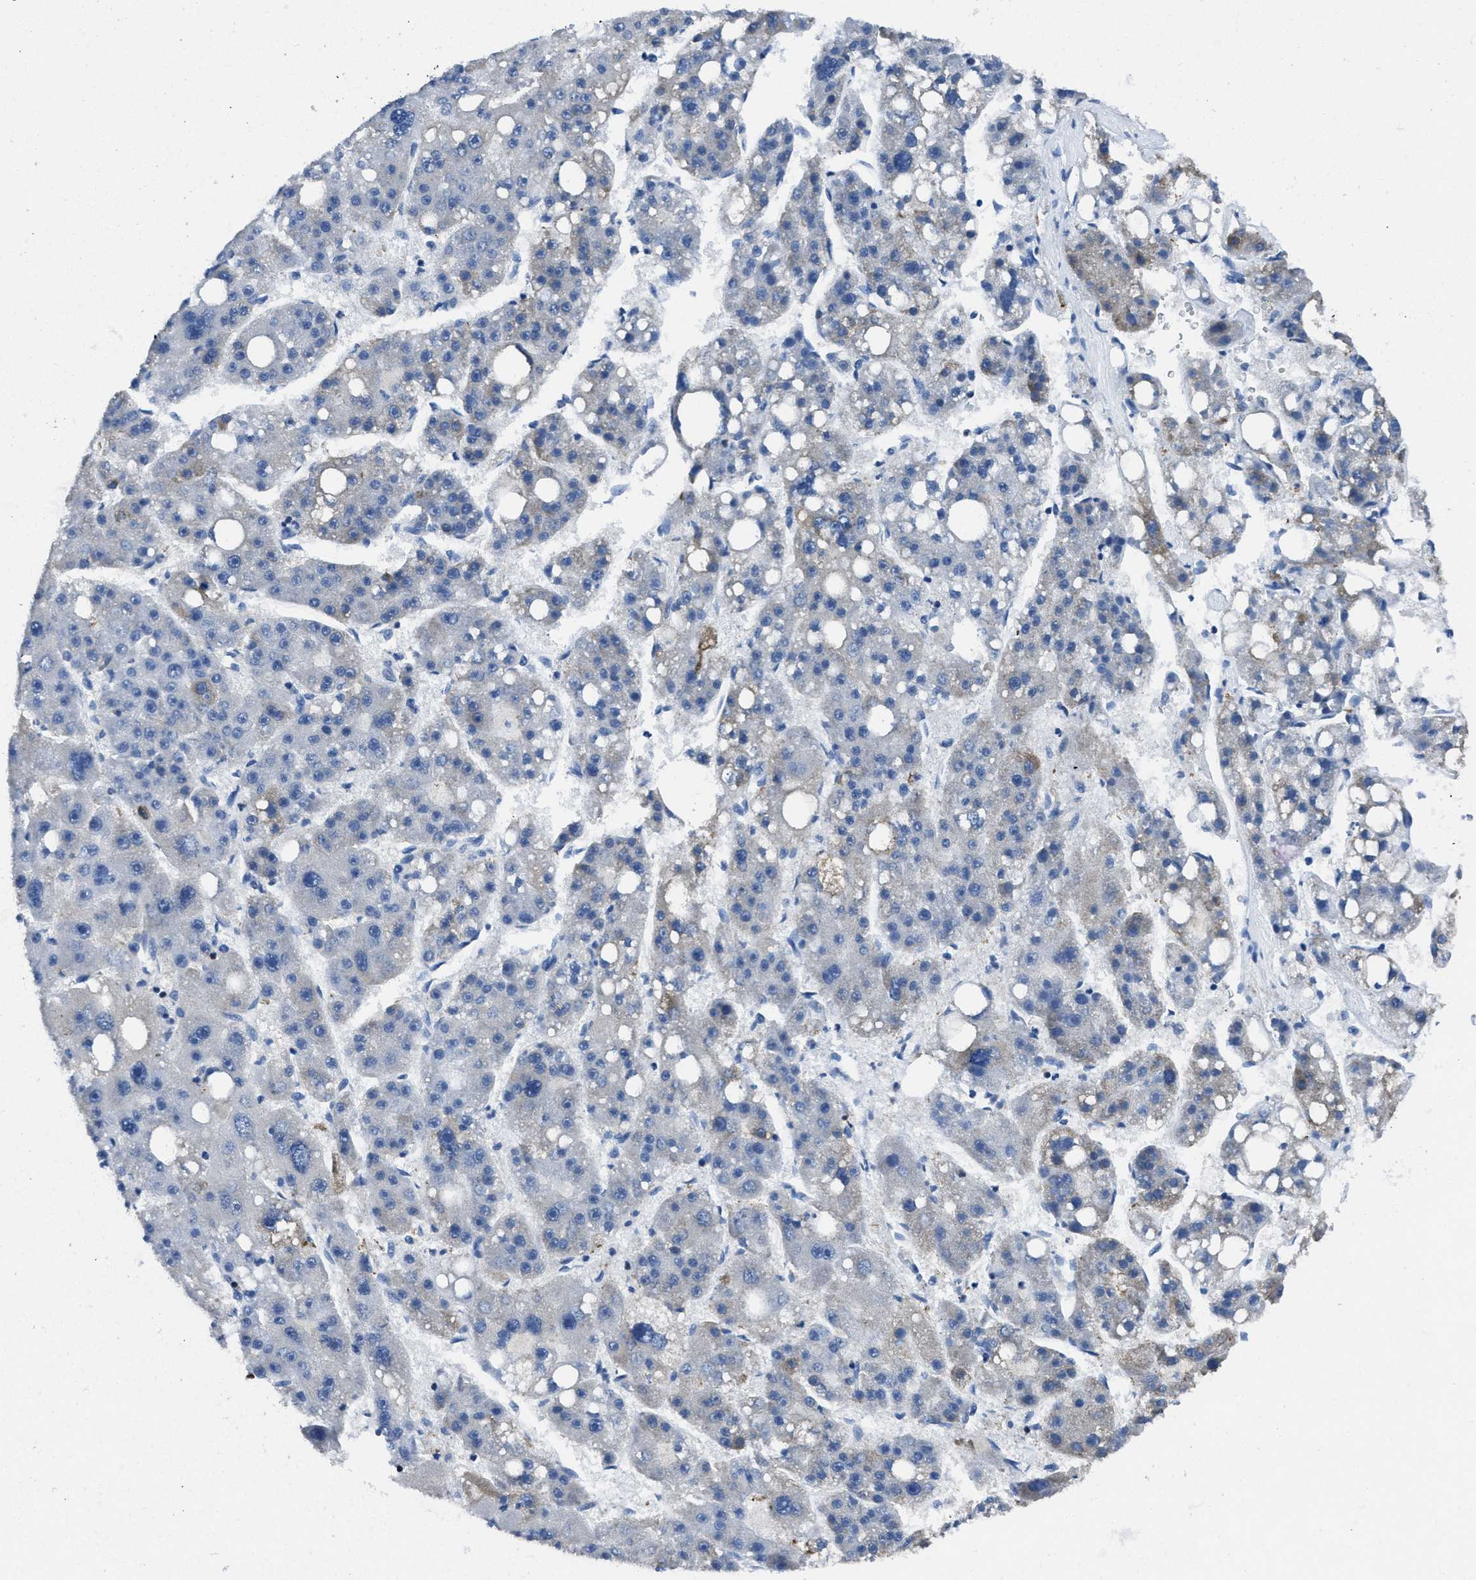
{"staining": {"intensity": "negative", "quantity": "none", "location": "none"}, "tissue": "liver cancer", "cell_type": "Tumor cells", "image_type": "cancer", "snomed": [{"axis": "morphology", "description": "Carcinoma, Hepatocellular, NOS"}, {"axis": "topography", "description": "Liver"}], "caption": "Immunohistochemistry of human liver cancer exhibits no staining in tumor cells.", "gene": "ITGA3", "patient": {"sex": "female", "age": 61}}